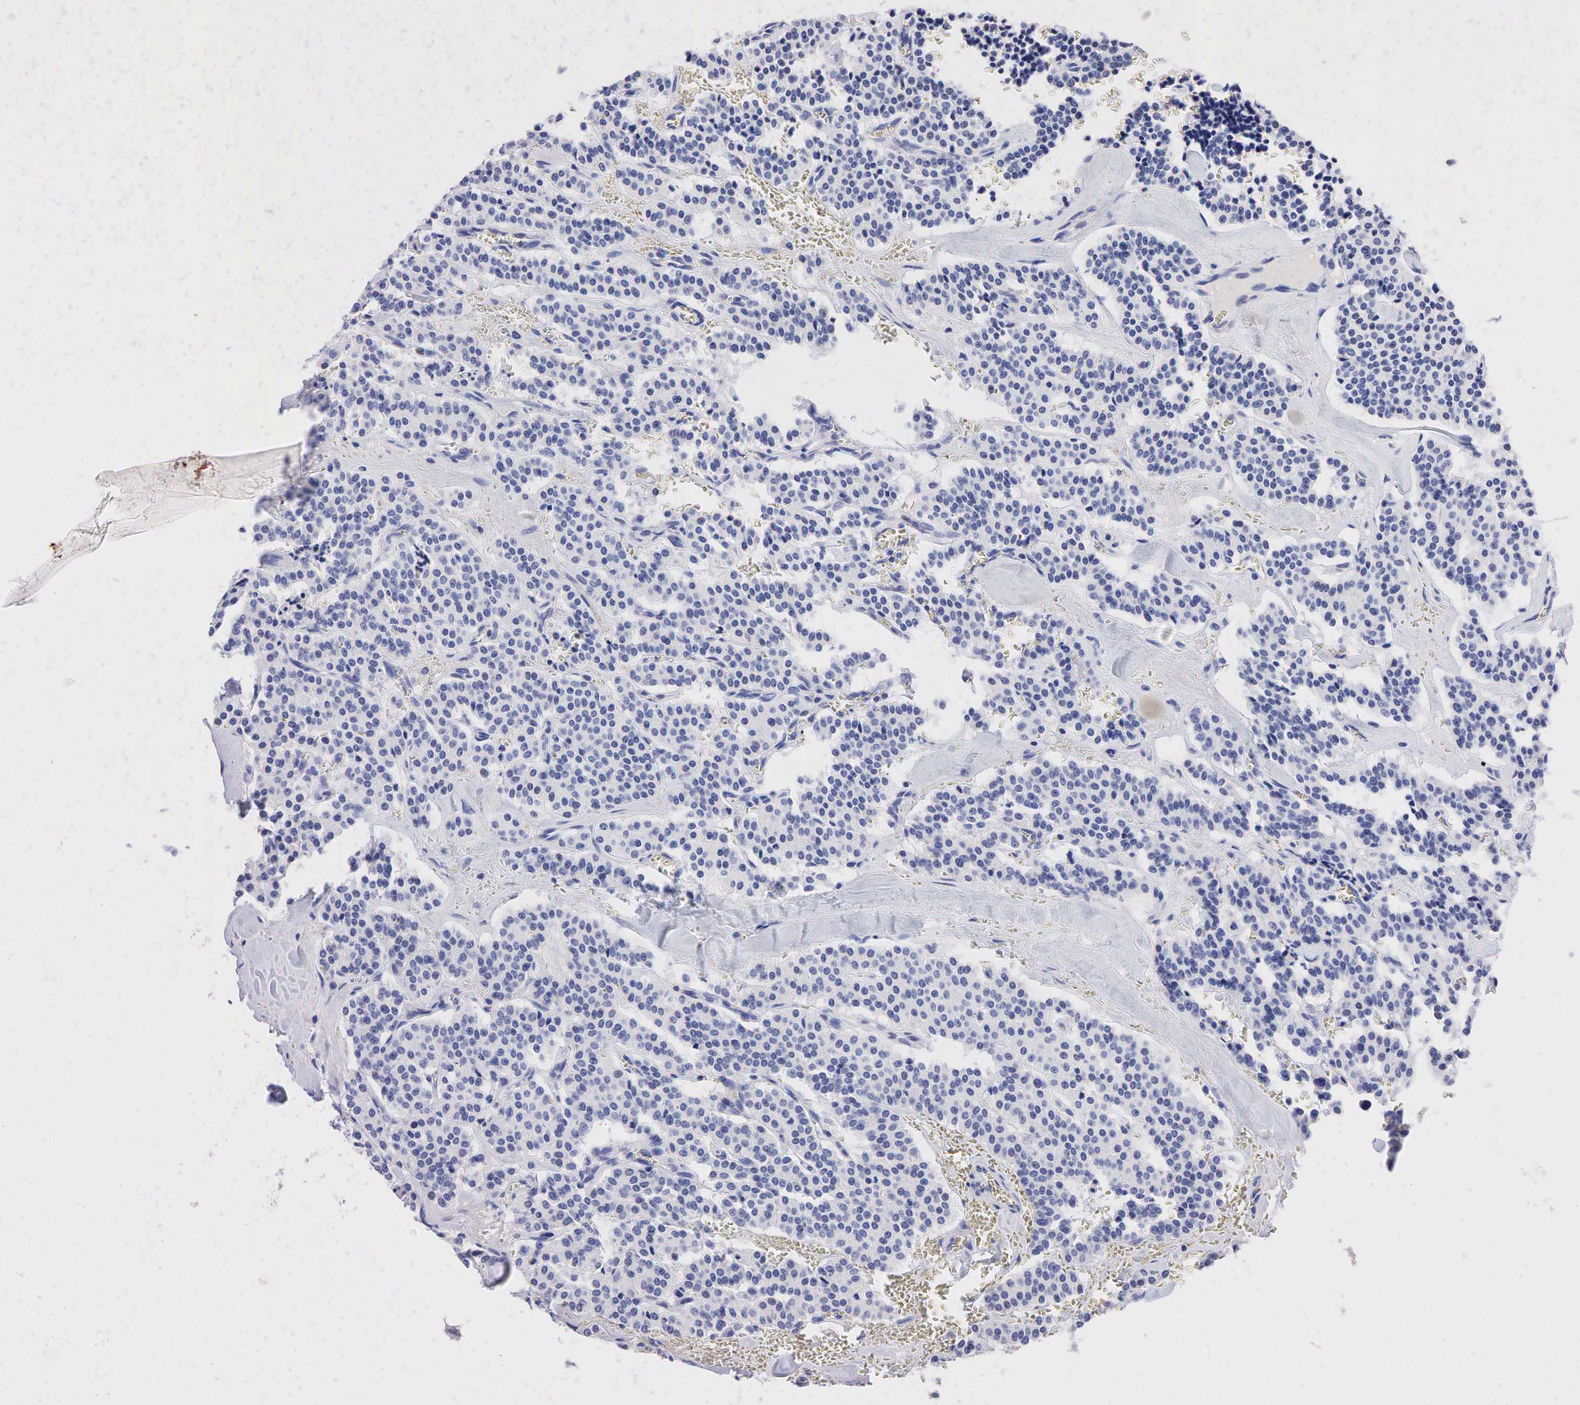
{"staining": {"intensity": "negative", "quantity": "none", "location": "none"}, "tissue": "carcinoid", "cell_type": "Tumor cells", "image_type": "cancer", "snomed": [{"axis": "morphology", "description": "Carcinoid, malignant, NOS"}, {"axis": "topography", "description": "Bronchus"}], "caption": "The image exhibits no significant expression in tumor cells of malignant carcinoid.", "gene": "SST", "patient": {"sex": "male", "age": 55}}